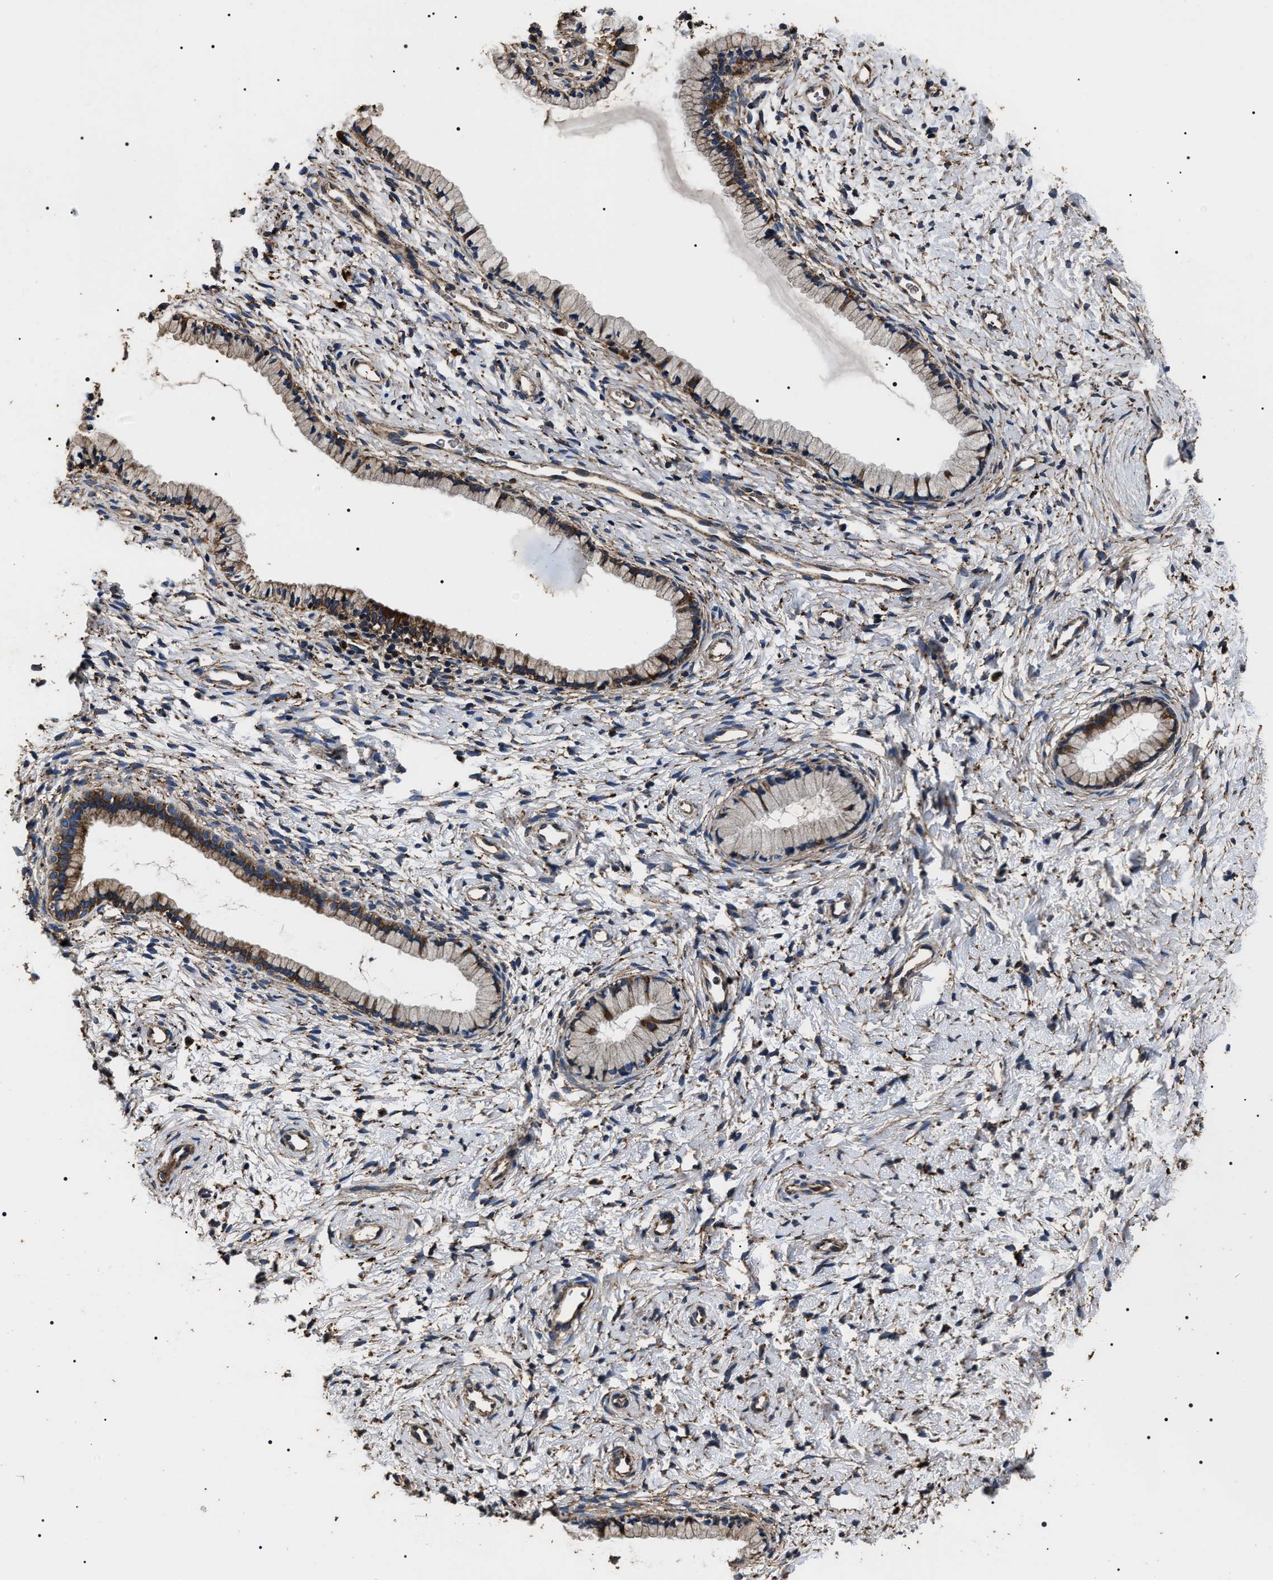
{"staining": {"intensity": "moderate", "quantity": "25%-75%", "location": "cytoplasmic/membranous"}, "tissue": "cervix", "cell_type": "Glandular cells", "image_type": "normal", "snomed": [{"axis": "morphology", "description": "Normal tissue, NOS"}, {"axis": "topography", "description": "Cervix"}], "caption": "Protein expression analysis of benign human cervix reveals moderate cytoplasmic/membranous expression in approximately 25%-75% of glandular cells. The protein of interest is stained brown, and the nuclei are stained in blue (DAB IHC with brightfield microscopy, high magnification).", "gene": "HSCB", "patient": {"sex": "female", "age": 72}}